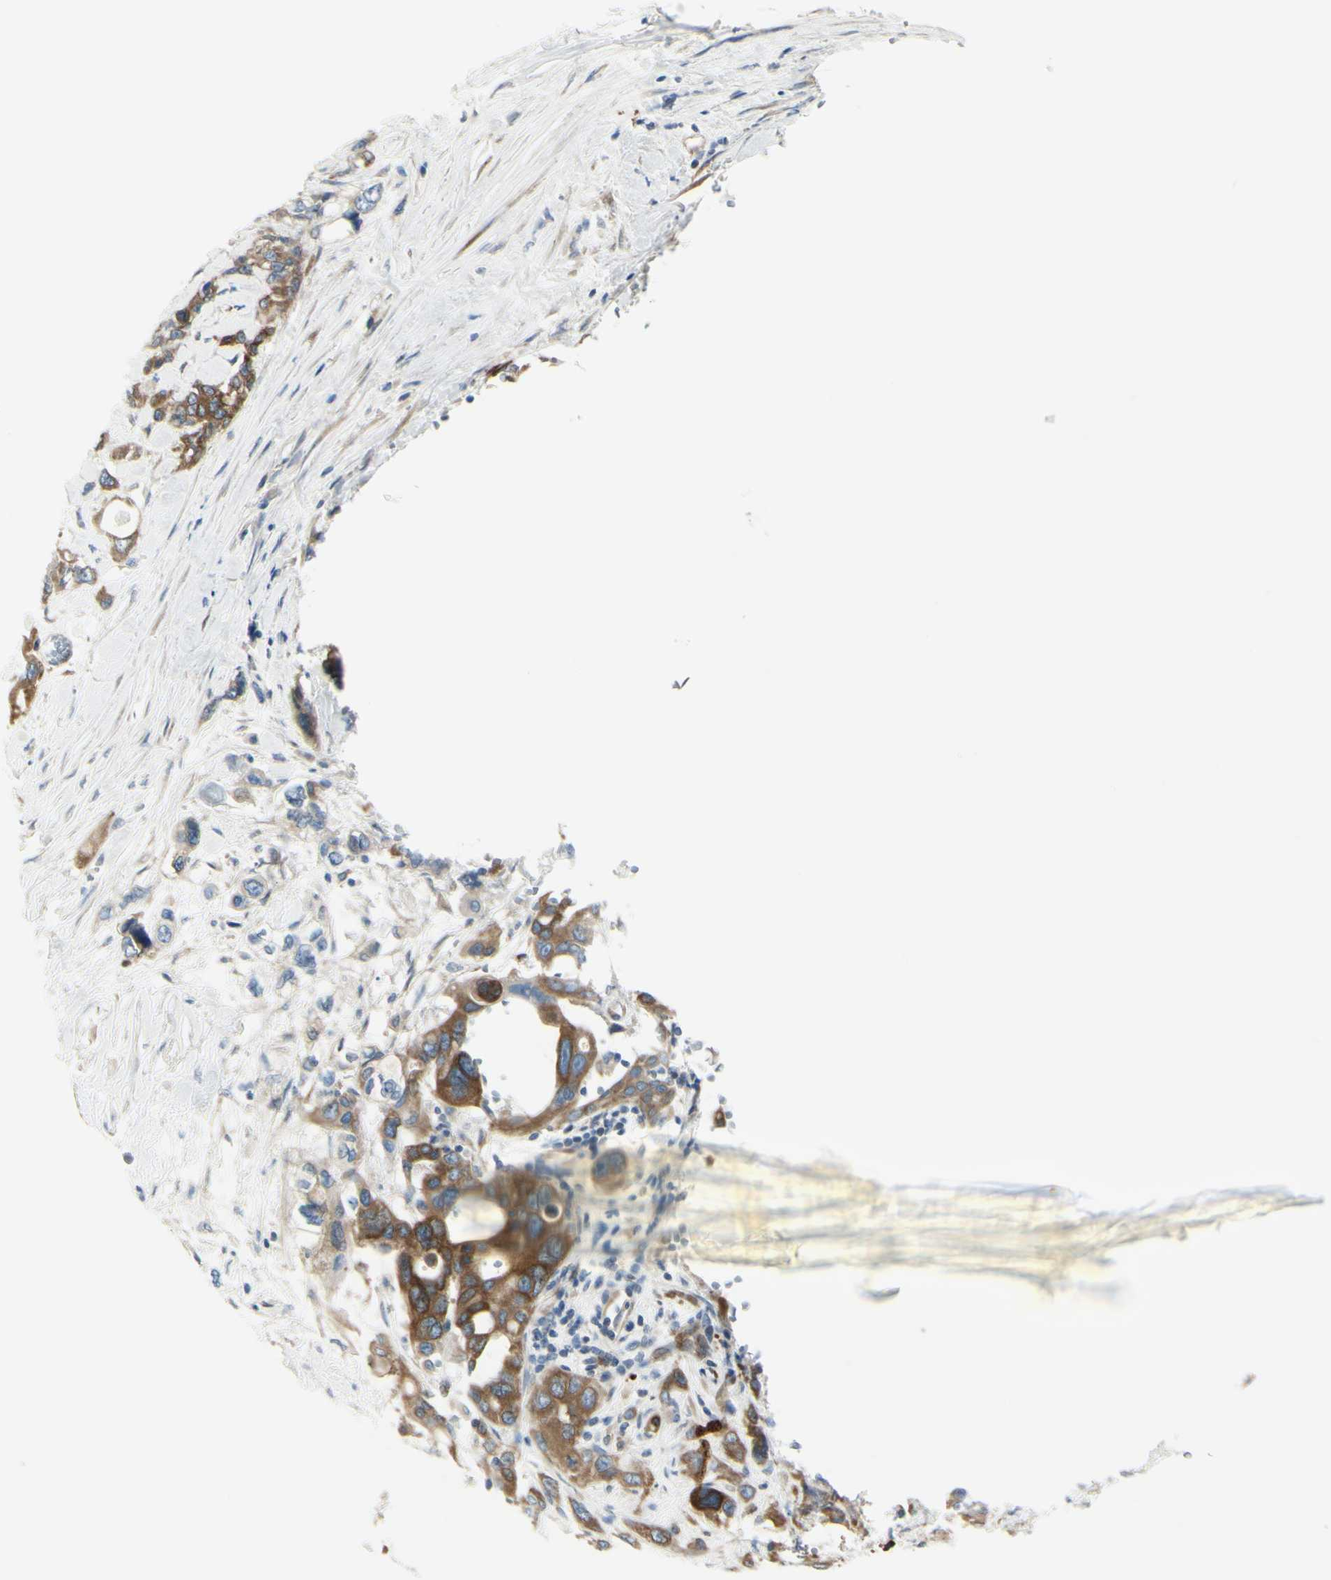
{"staining": {"intensity": "moderate", "quantity": ">75%", "location": "cytoplasmic/membranous"}, "tissue": "pancreatic cancer", "cell_type": "Tumor cells", "image_type": "cancer", "snomed": [{"axis": "morphology", "description": "Adenocarcinoma, NOS"}, {"axis": "topography", "description": "Pancreas"}], "caption": "This is a histology image of immunohistochemistry staining of pancreatic cancer (adenocarcinoma), which shows moderate expression in the cytoplasmic/membranous of tumor cells.", "gene": "SELENOS", "patient": {"sex": "male", "age": 46}}